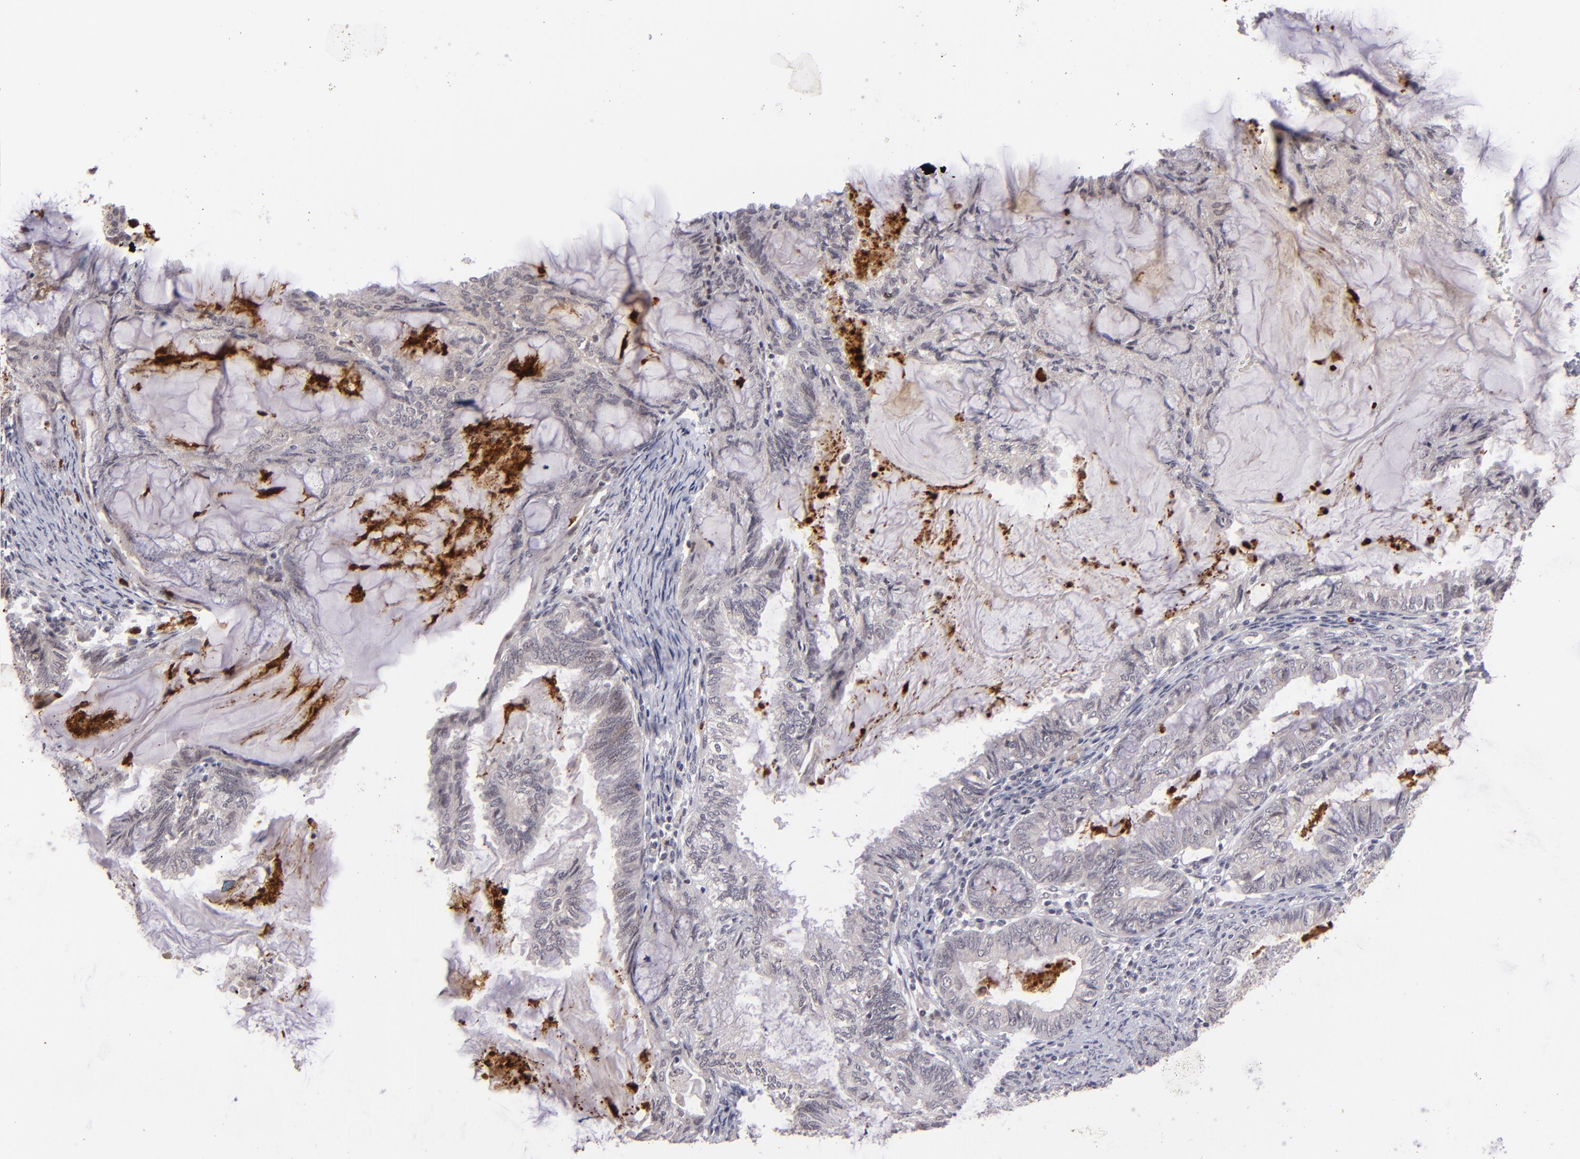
{"staining": {"intensity": "negative", "quantity": "none", "location": "none"}, "tissue": "endometrial cancer", "cell_type": "Tumor cells", "image_type": "cancer", "snomed": [{"axis": "morphology", "description": "Adenocarcinoma, NOS"}, {"axis": "topography", "description": "Endometrium"}], "caption": "Endometrial cancer (adenocarcinoma) was stained to show a protein in brown. There is no significant positivity in tumor cells.", "gene": "RXRG", "patient": {"sex": "female", "age": 86}}